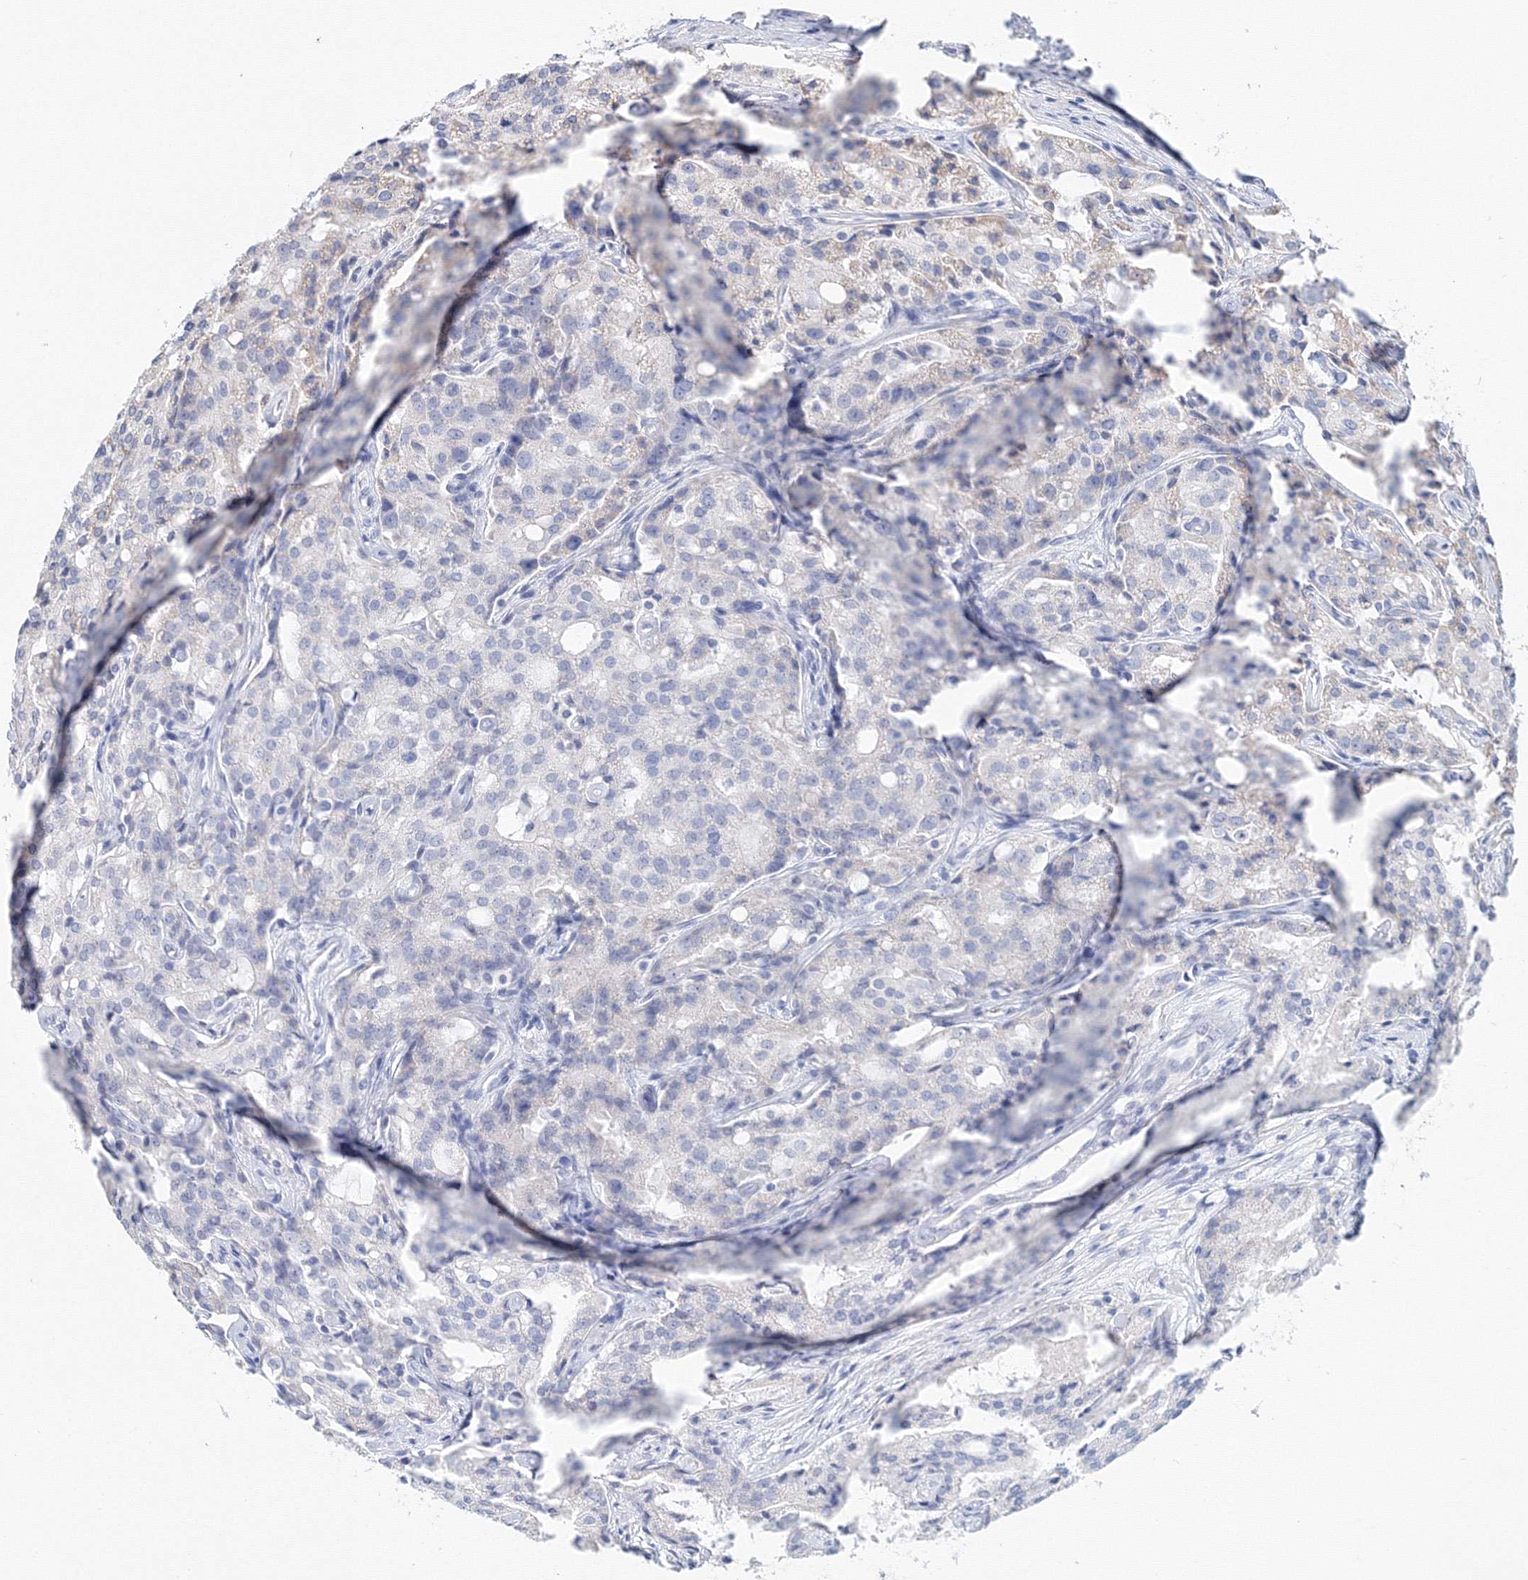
{"staining": {"intensity": "negative", "quantity": "none", "location": "none"}, "tissue": "prostate cancer", "cell_type": "Tumor cells", "image_type": "cancer", "snomed": [{"axis": "morphology", "description": "Adenocarcinoma, High grade"}, {"axis": "topography", "description": "Prostate"}], "caption": "There is no significant staining in tumor cells of prostate high-grade adenocarcinoma.", "gene": "DHRS12", "patient": {"sex": "male", "age": 72}}